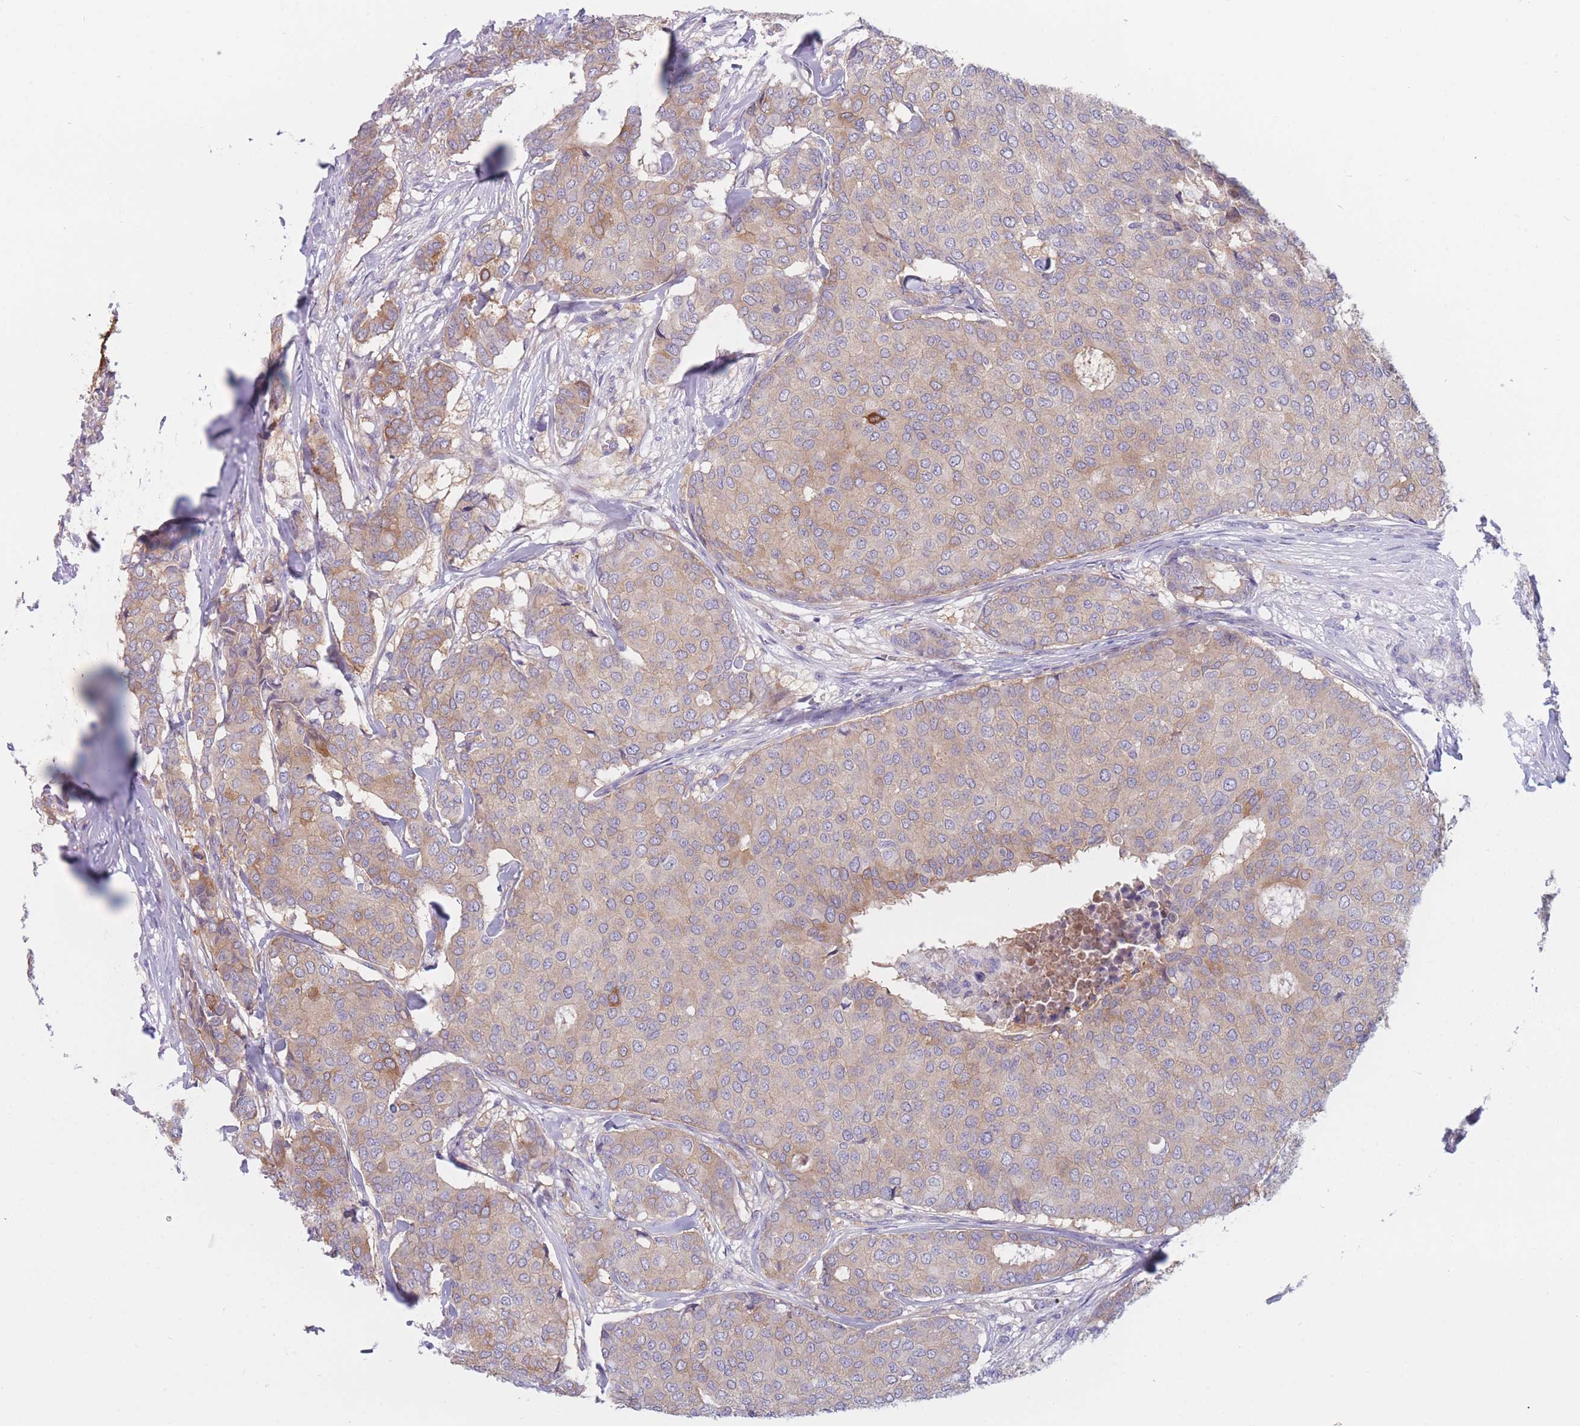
{"staining": {"intensity": "weak", "quantity": "<25%", "location": "cytoplasmic/membranous"}, "tissue": "breast cancer", "cell_type": "Tumor cells", "image_type": "cancer", "snomed": [{"axis": "morphology", "description": "Duct carcinoma"}, {"axis": "topography", "description": "Breast"}], "caption": "Tumor cells are negative for protein expression in human breast invasive ductal carcinoma. (DAB immunohistochemistry, high magnification).", "gene": "PDE4A", "patient": {"sex": "female", "age": 75}}